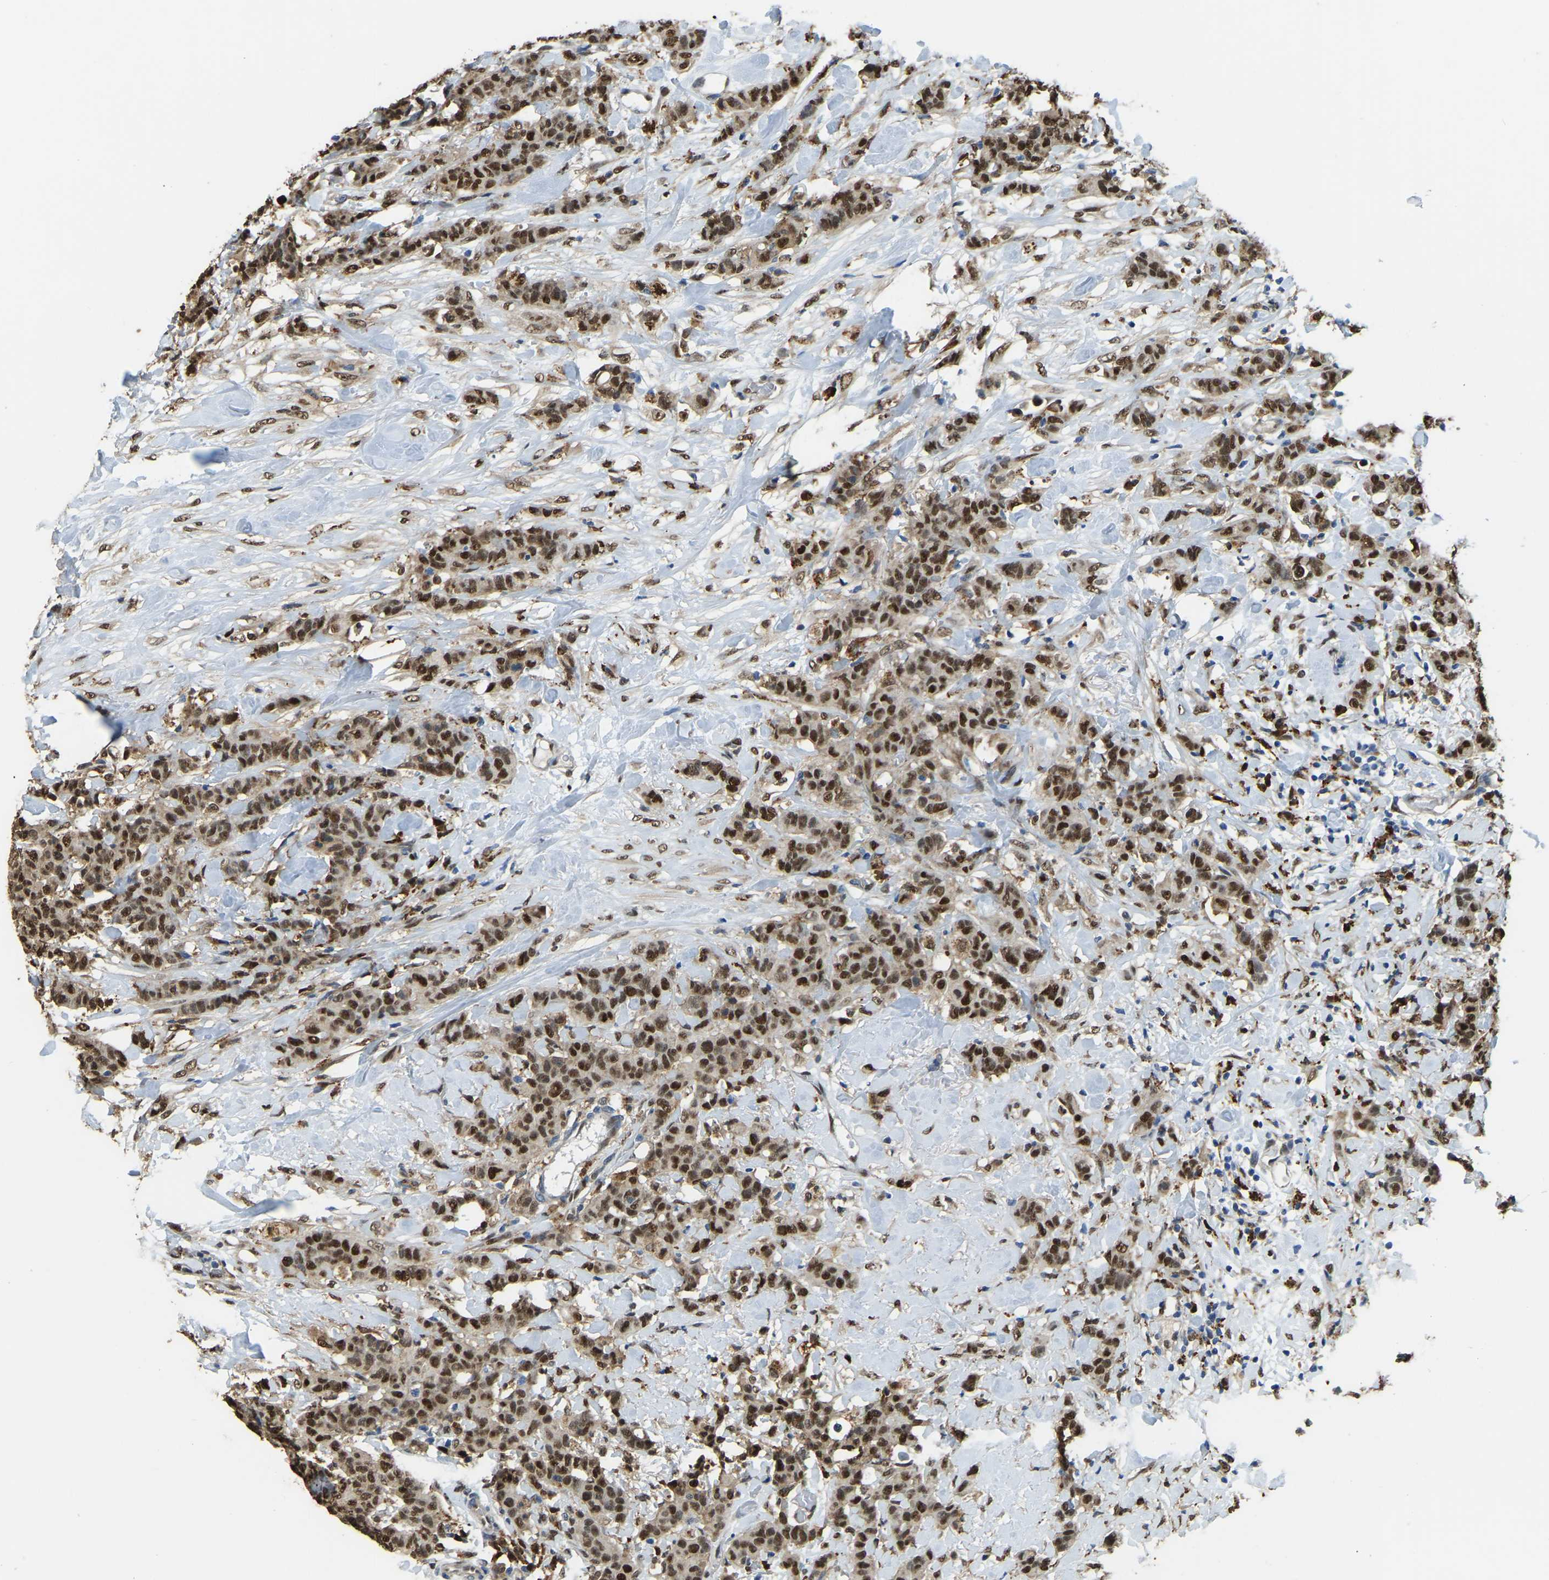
{"staining": {"intensity": "strong", "quantity": ">75%", "location": "cytoplasmic/membranous,nuclear"}, "tissue": "breast cancer", "cell_type": "Tumor cells", "image_type": "cancer", "snomed": [{"axis": "morphology", "description": "Normal tissue, NOS"}, {"axis": "morphology", "description": "Duct carcinoma"}, {"axis": "topography", "description": "Breast"}], "caption": "This histopathology image reveals breast cancer (infiltrating ductal carcinoma) stained with immunohistochemistry (IHC) to label a protein in brown. The cytoplasmic/membranous and nuclear of tumor cells show strong positivity for the protein. Nuclei are counter-stained blue.", "gene": "NANS", "patient": {"sex": "female", "age": 40}}